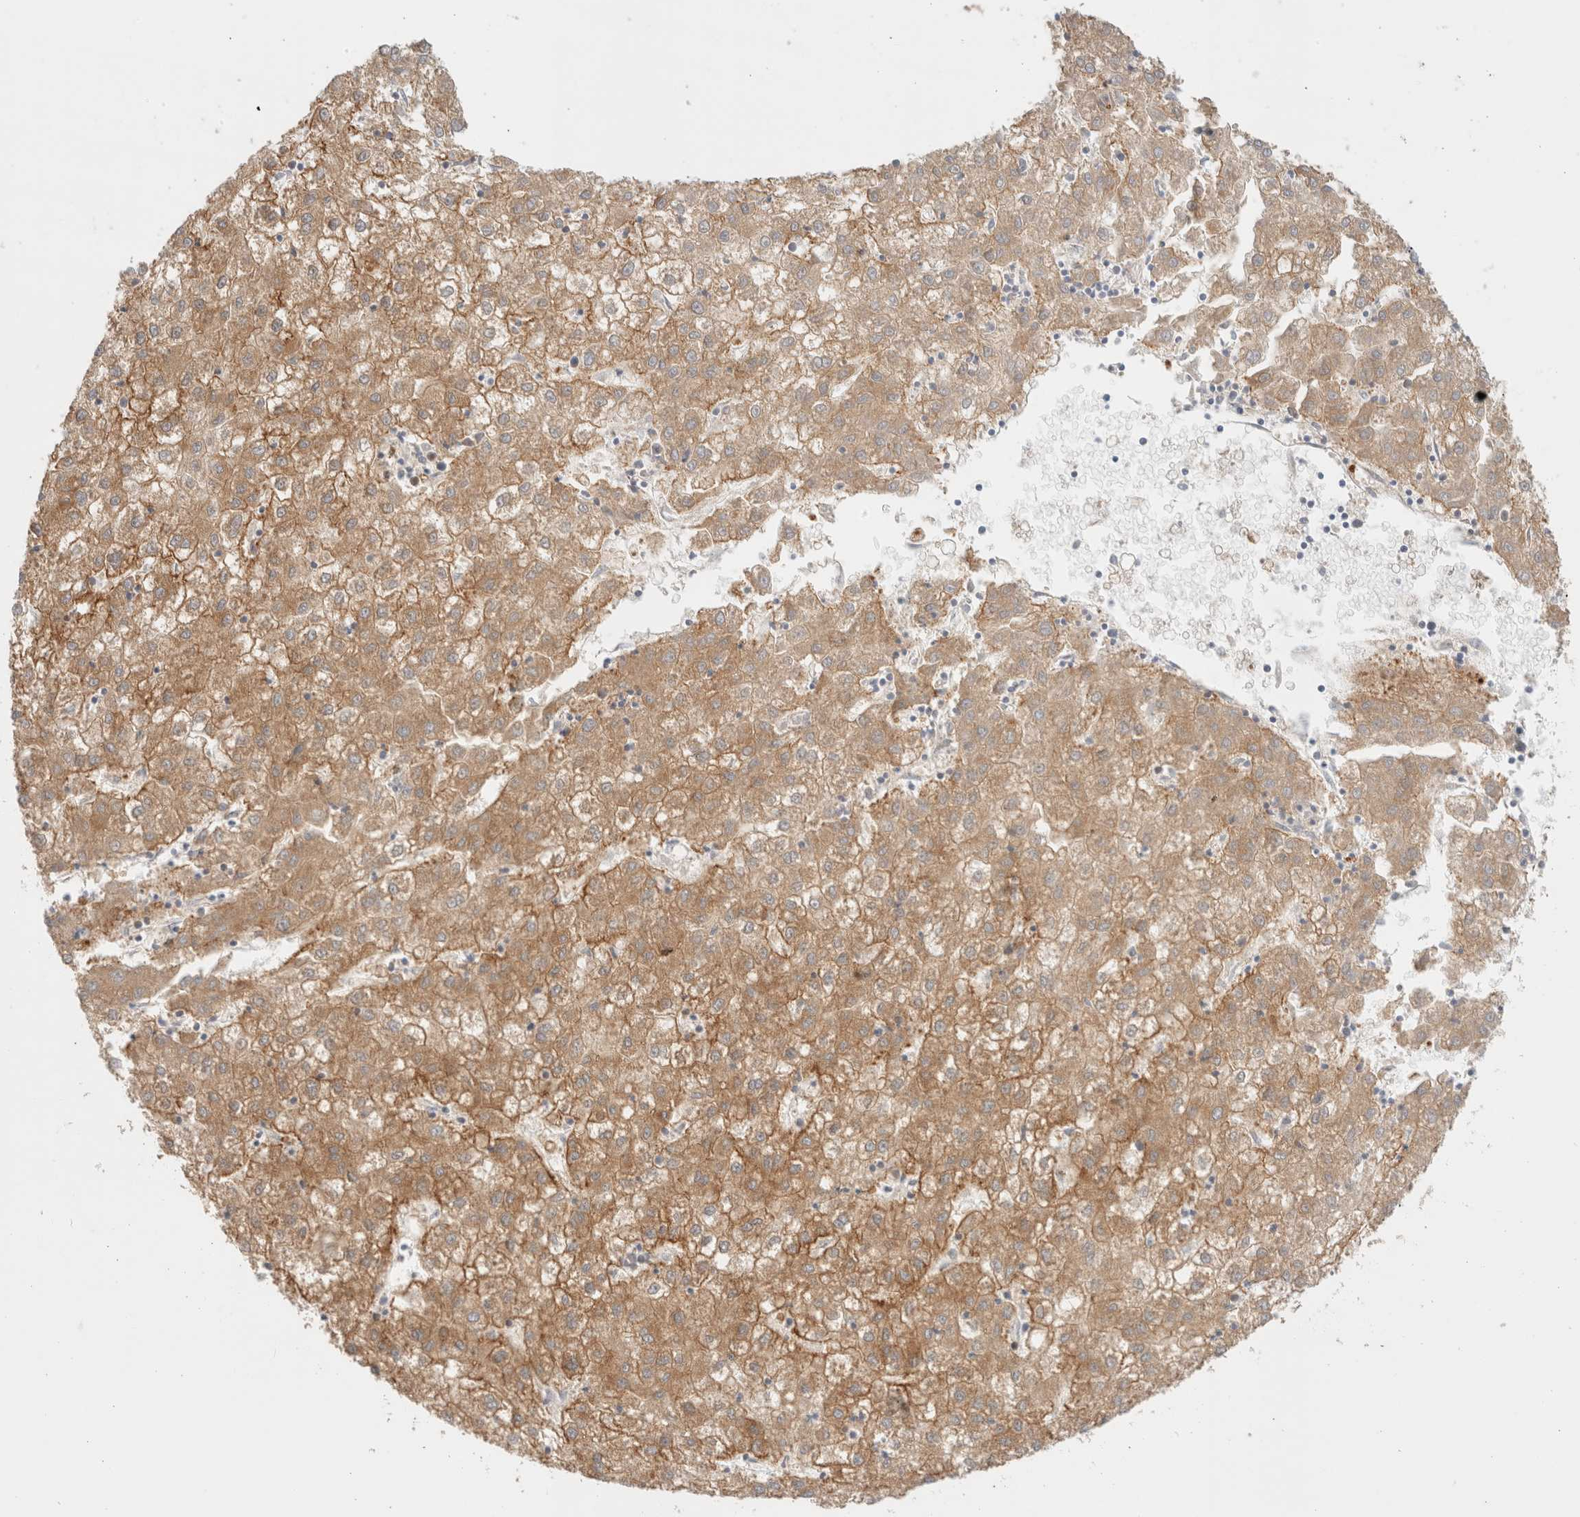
{"staining": {"intensity": "moderate", "quantity": ">75%", "location": "cytoplasmic/membranous"}, "tissue": "liver cancer", "cell_type": "Tumor cells", "image_type": "cancer", "snomed": [{"axis": "morphology", "description": "Carcinoma, Hepatocellular, NOS"}, {"axis": "topography", "description": "Liver"}], "caption": "Protein expression analysis of human liver cancer reveals moderate cytoplasmic/membranous positivity in about >75% of tumor cells. (Stains: DAB (3,3'-diaminobenzidine) in brown, nuclei in blue, Microscopy: brightfield microscopy at high magnification).", "gene": "MRM3", "patient": {"sex": "male", "age": 72}}